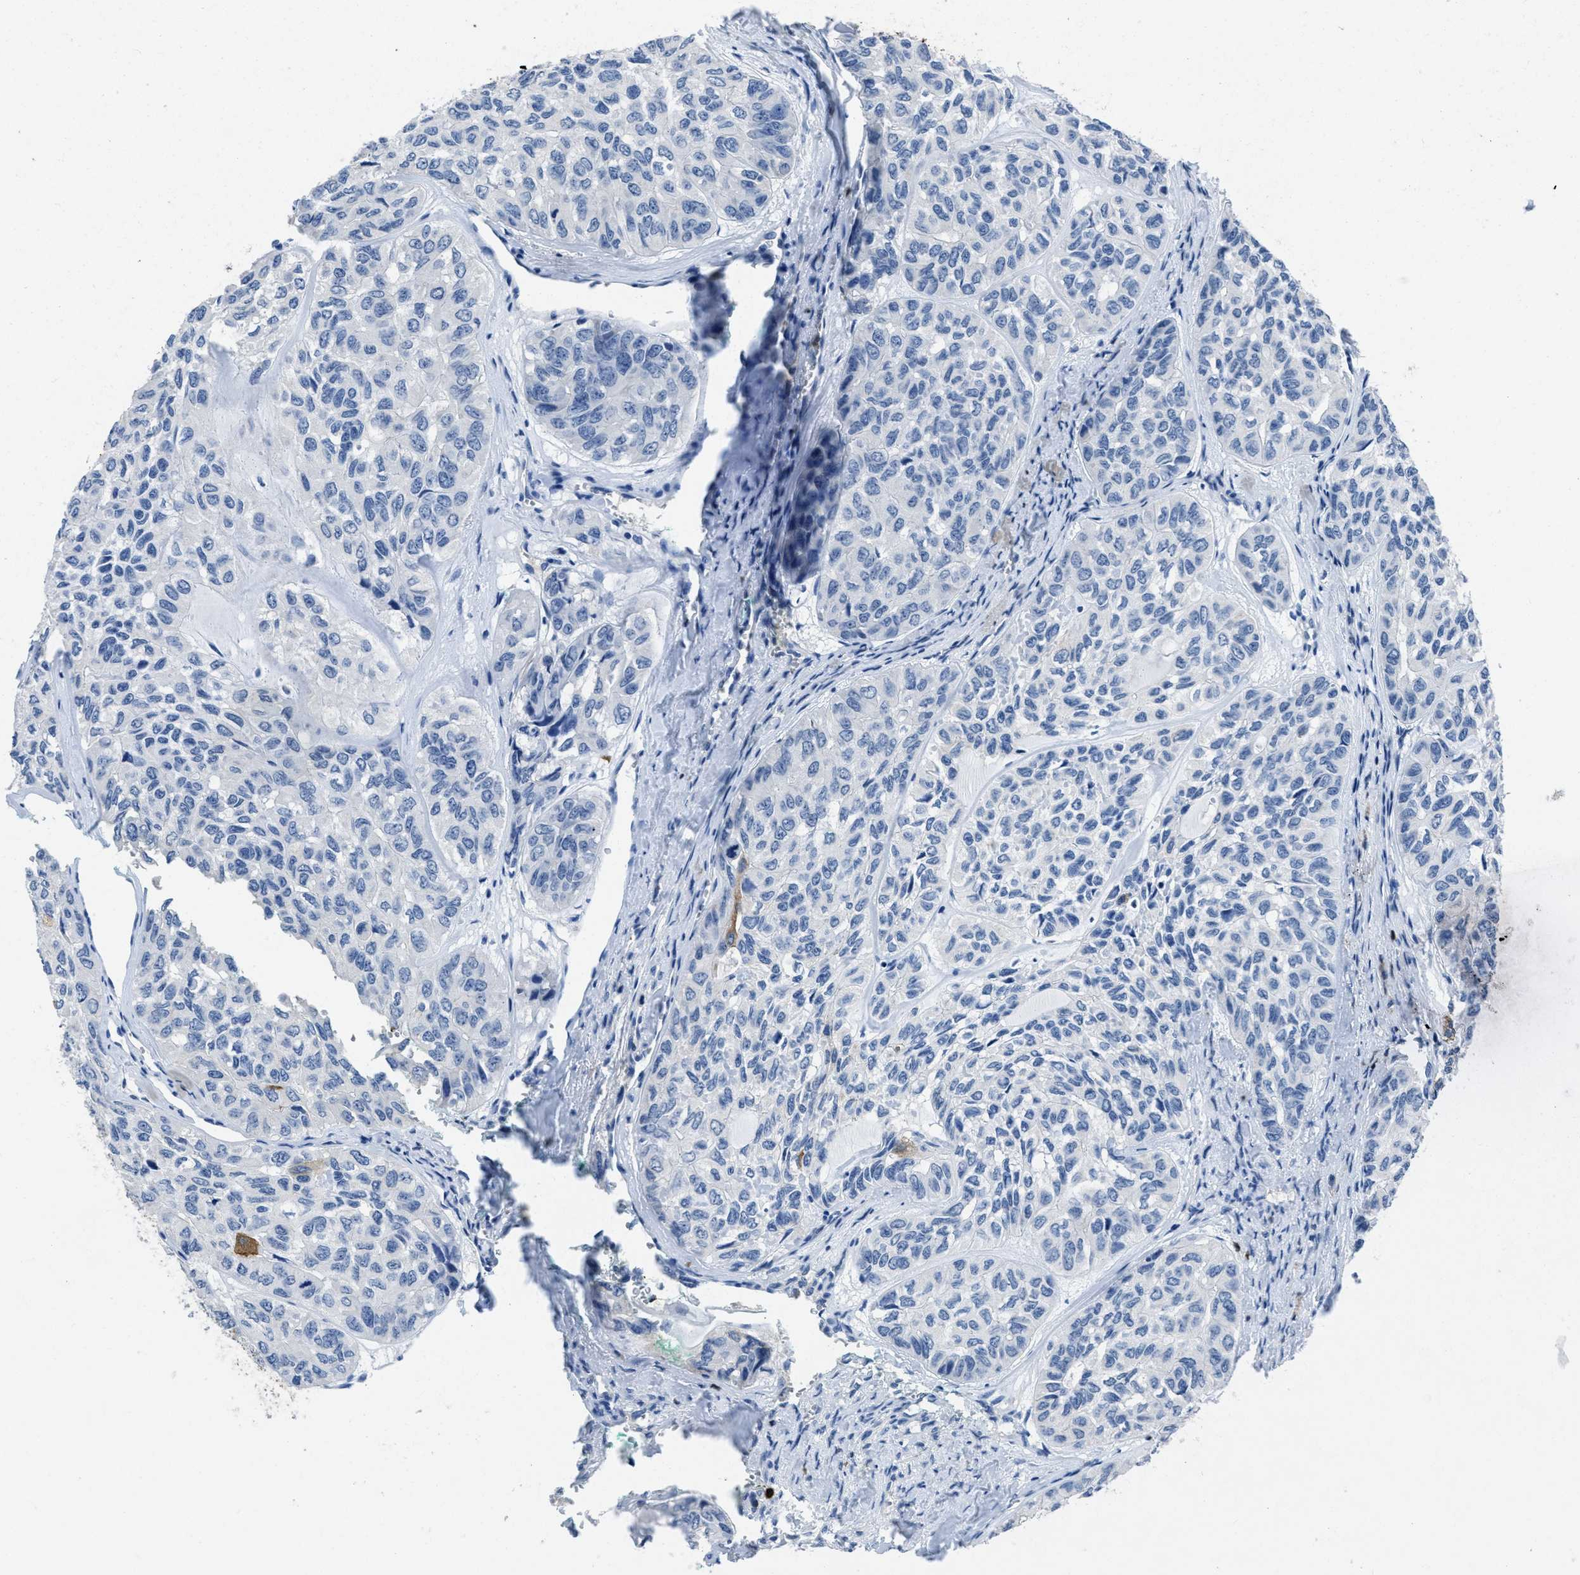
{"staining": {"intensity": "negative", "quantity": "none", "location": "none"}, "tissue": "head and neck cancer", "cell_type": "Tumor cells", "image_type": "cancer", "snomed": [{"axis": "morphology", "description": "Adenocarcinoma, NOS"}, {"axis": "topography", "description": "Salivary gland, NOS"}, {"axis": "topography", "description": "Head-Neck"}], "caption": "Tumor cells show no significant protein positivity in adenocarcinoma (head and neck).", "gene": "ITGA3", "patient": {"sex": "female", "age": 76}}